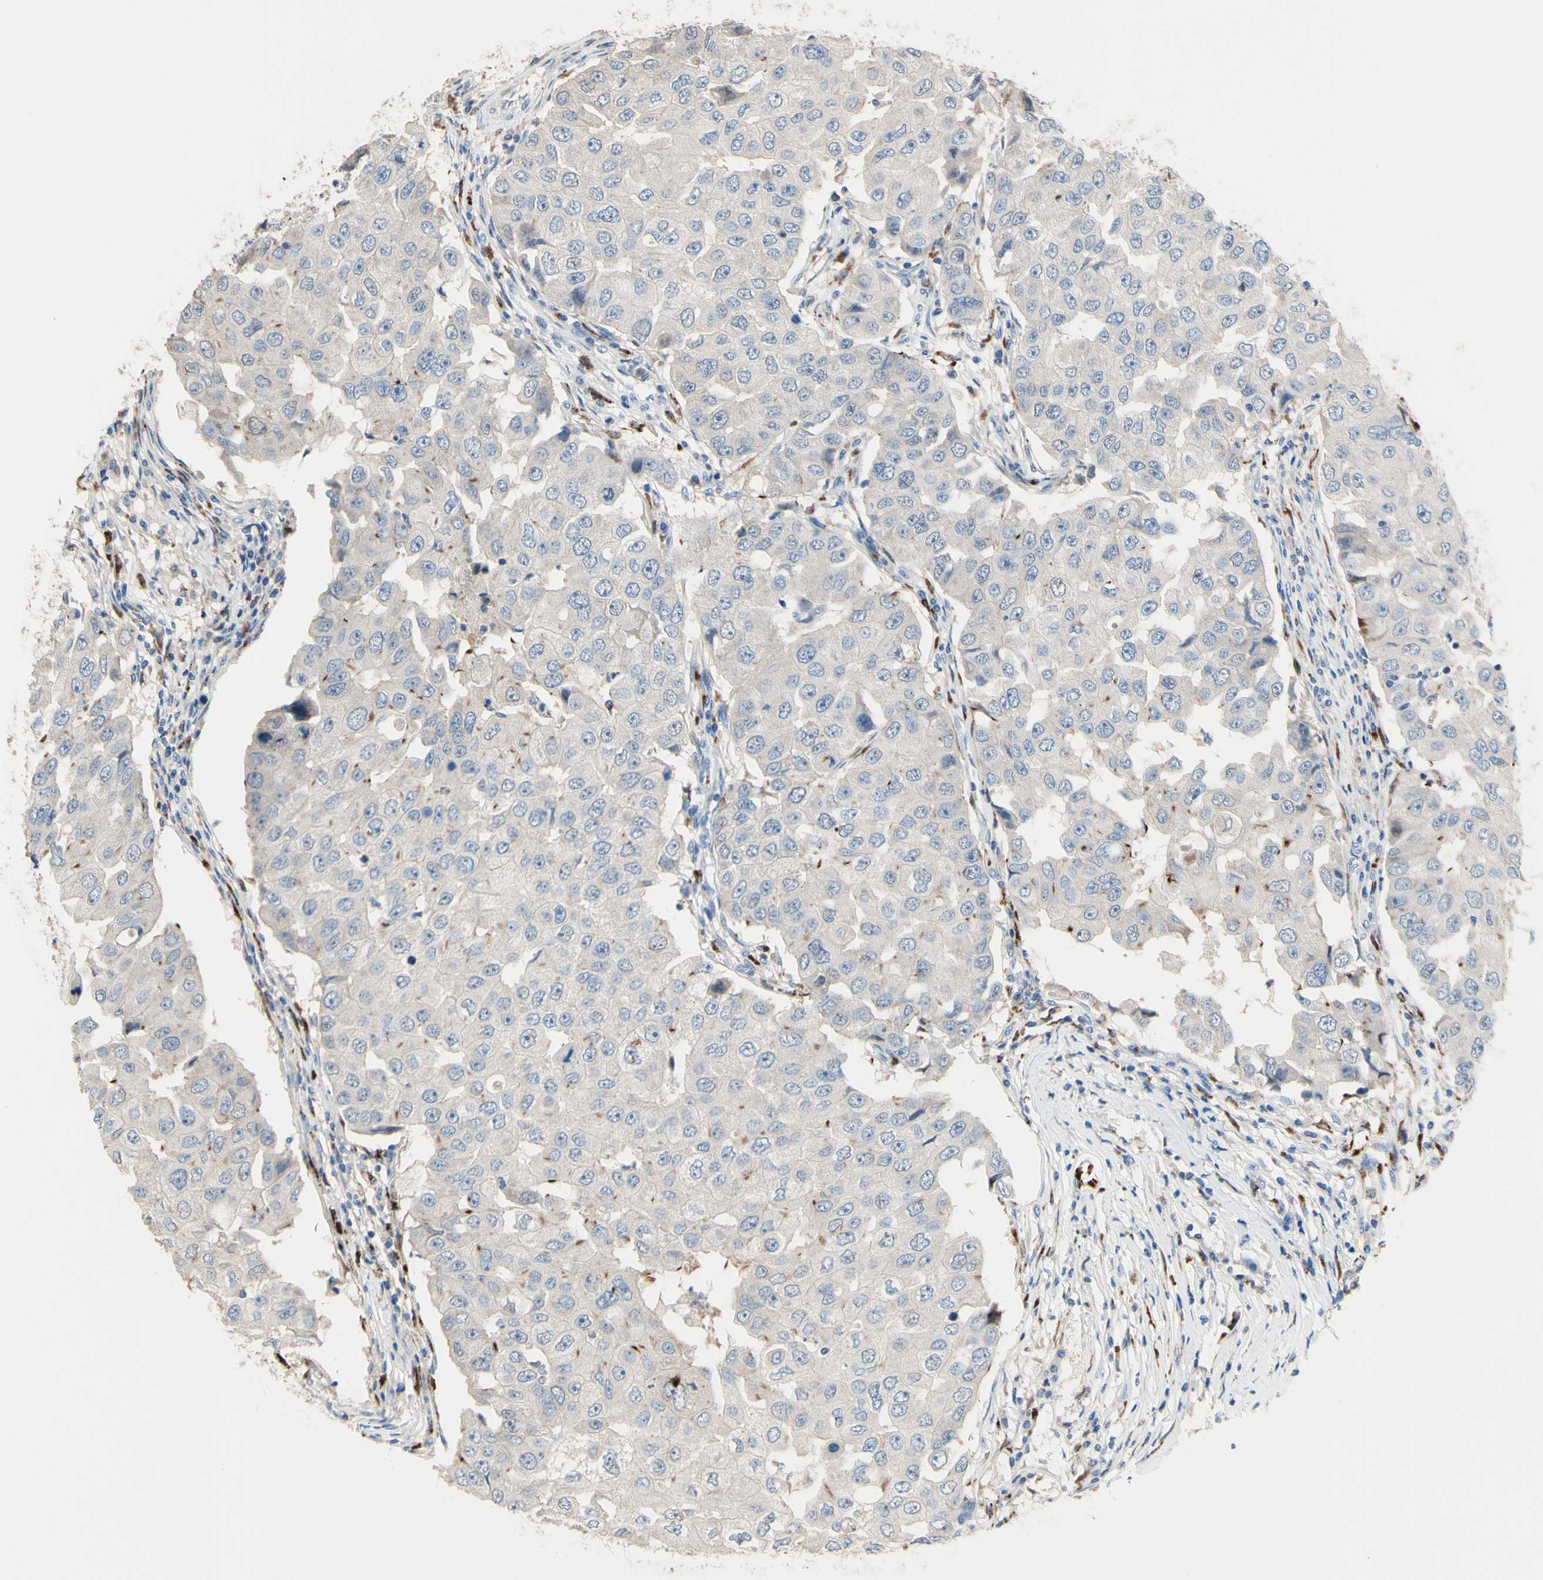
{"staining": {"intensity": "weak", "quantity": ">75%", "location": "cytoplasmic/membranous"}, "tissue": "breast cancer", "cell_type": "Tumor cells", "image_type": "cancer", "snomed": [{"axis": "morphology", "description": "Duct carcinoma"}, {"axis": "topography", "description": "Breast"}], "caption": "High-magnification brightfield microscopy of breast infiltrating ductal carcinoma stained with DAB (3,3'-diaminobenzidine) (brown) and counterstained with hematoxylin (blue). tumor cells exhibit weak cytoplasmic/membranous expression is seen in about>75% of cells.", "gene": "CDON", "patient": {"sex": "female", "age": 27}}